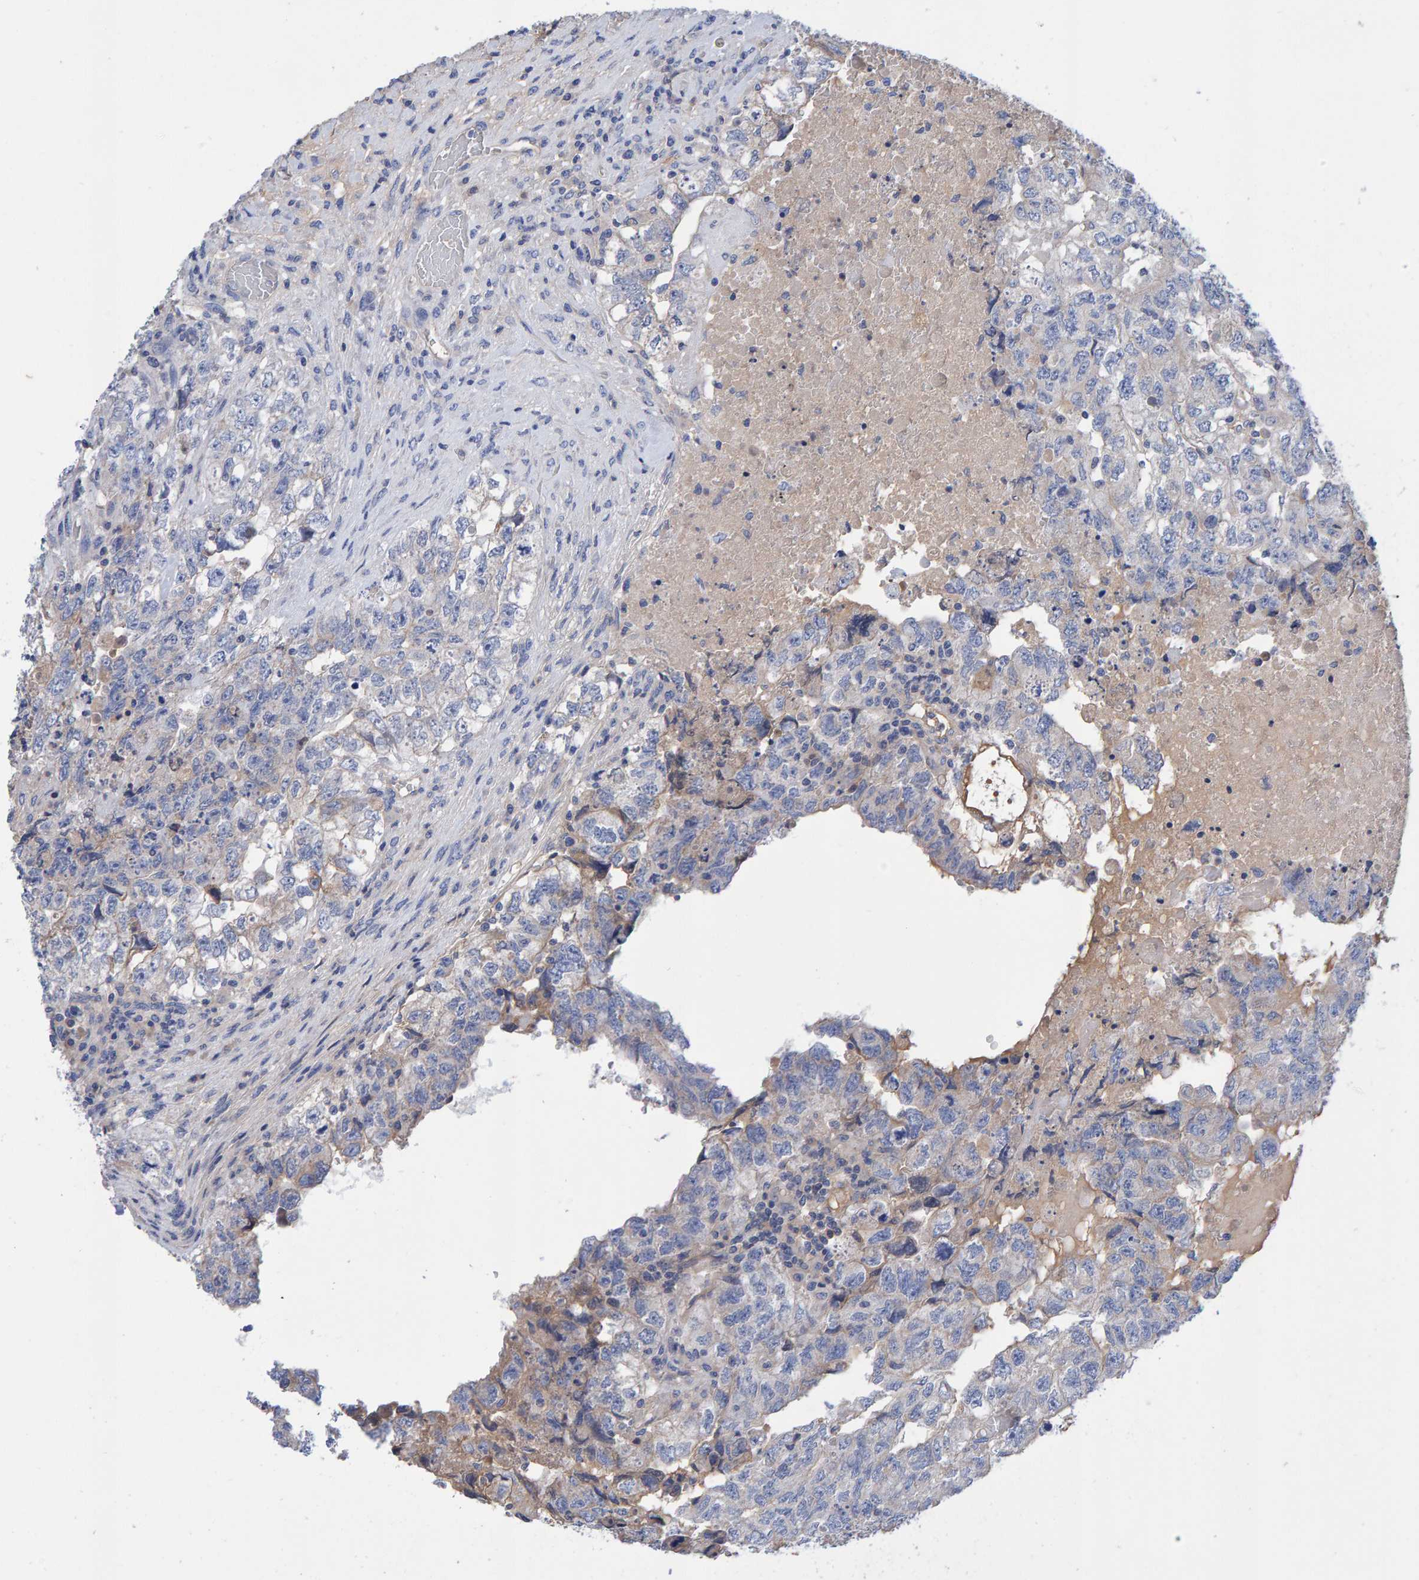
{"staining": {"intensity": "negative", "quantity": "none", "location": "none"}, "tissue": "testis cancer", "cell_type": "Tumor cells", "image_type": "cancer", "snomed": [{"axis": "morphology", "description": "Carcinoma, Embryonal, NOS"}, {"axis": "topography", "description": "Testis"}], "caption": "This is a micrograph of immunohistochemistry staining of testis cancer (embryonal carcinoma), which shows no positivity in tumor cells.", "gene": "EFR3A", "patient": {"sex": "male", "age": 36}}